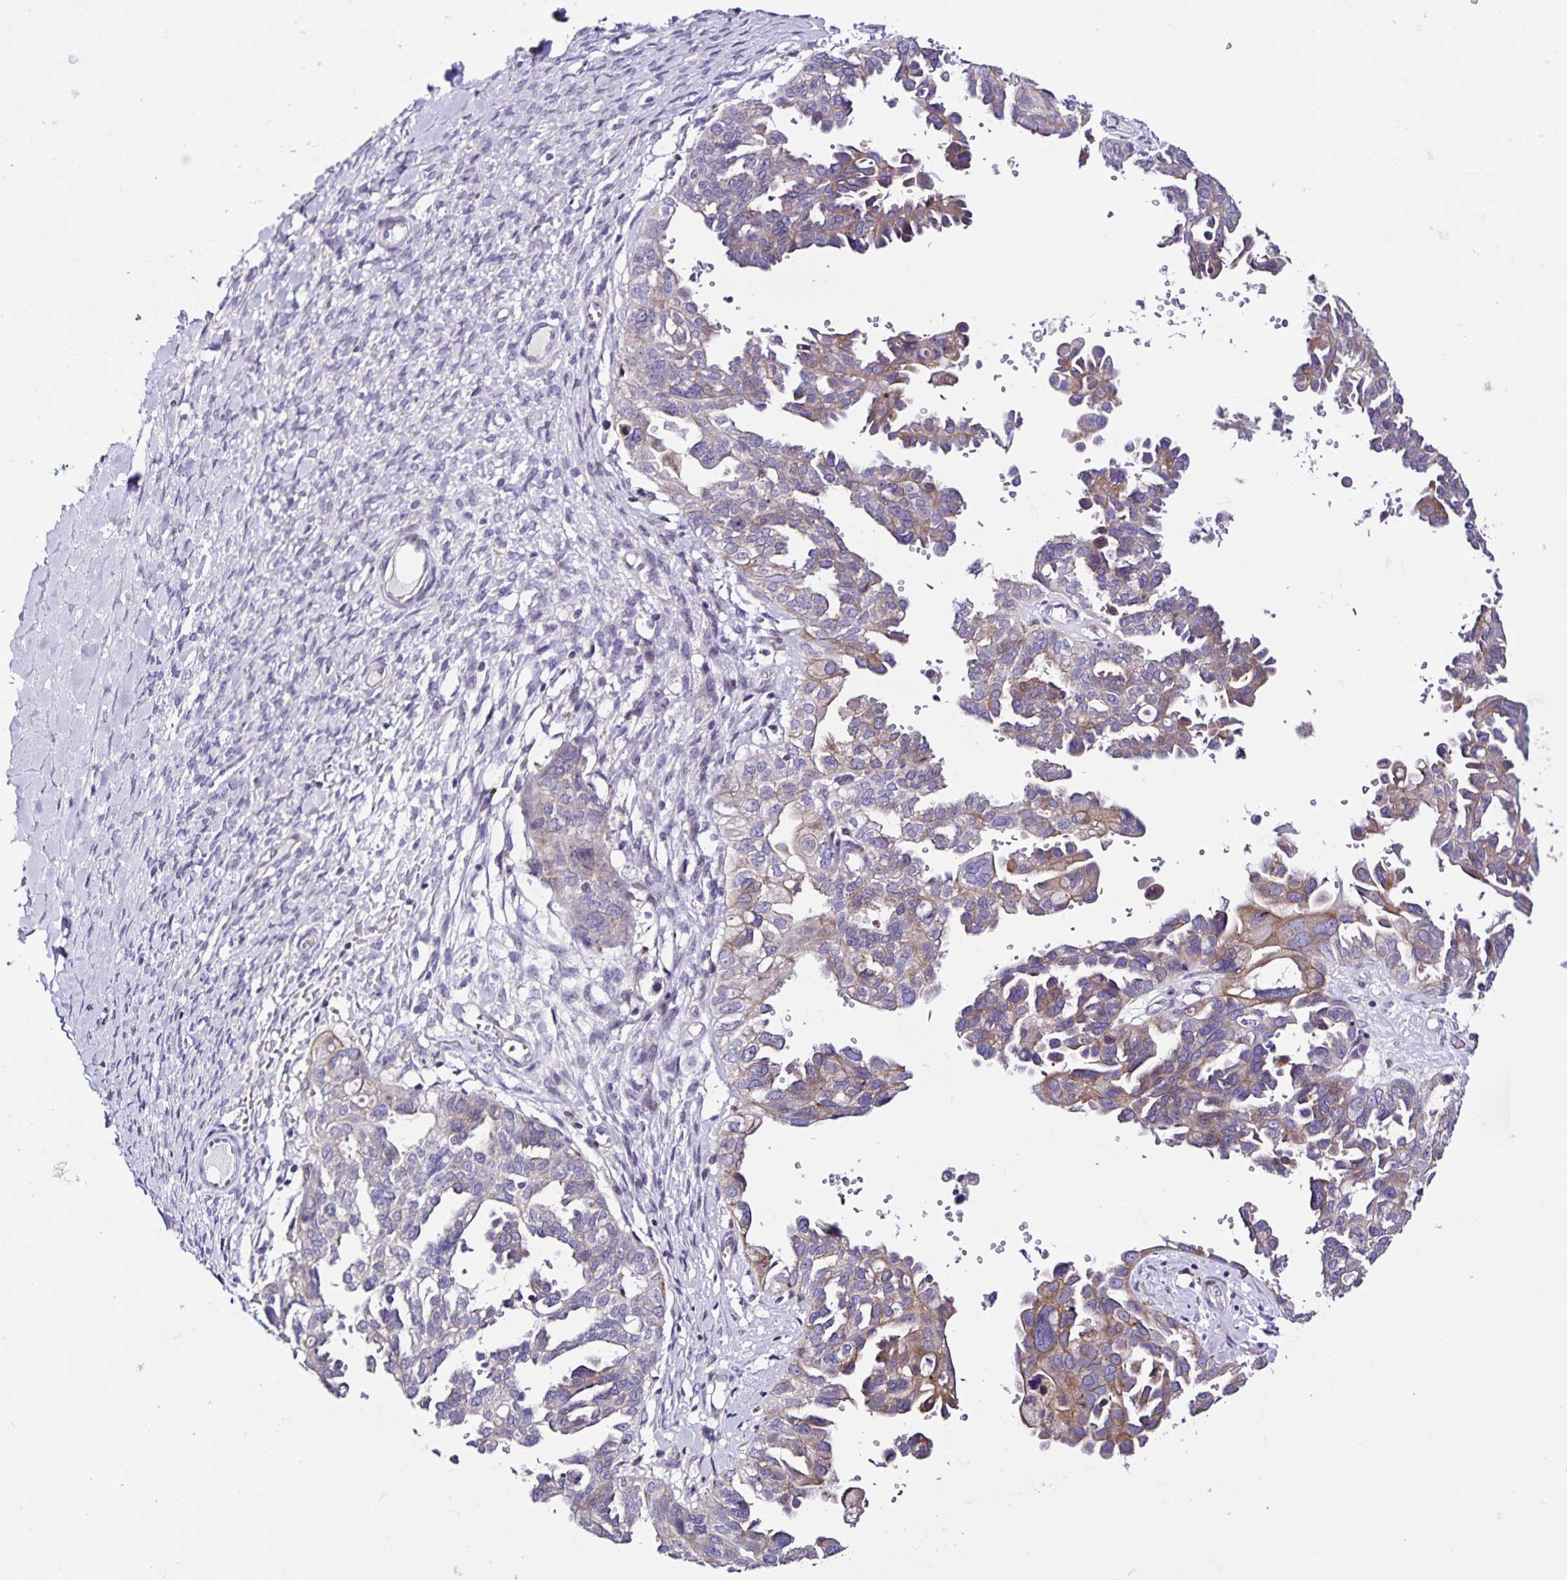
{"staining": {"intensity": "weak", "quantity": "25%-75%", "location": "cytoplasmic/membranous"}, "tissue": "ovarian cancer", "cell_type": "Tumor cells", "image_type": "cancer", "snomed": [{"axis": "morphology", "description": "Cystadenocarcinoma, serous, NOS"}, {"axis": "topography", "description": "Ovary"}], "caption": "Approximately 25%-75% of tumor cells in ovarian cancer display weak cytoplasmic/membranous protein expression as visualized by brown immunohistochemical staining.", "gene": "RNFT2", "patient": {"sex": "female", "age": 53}}